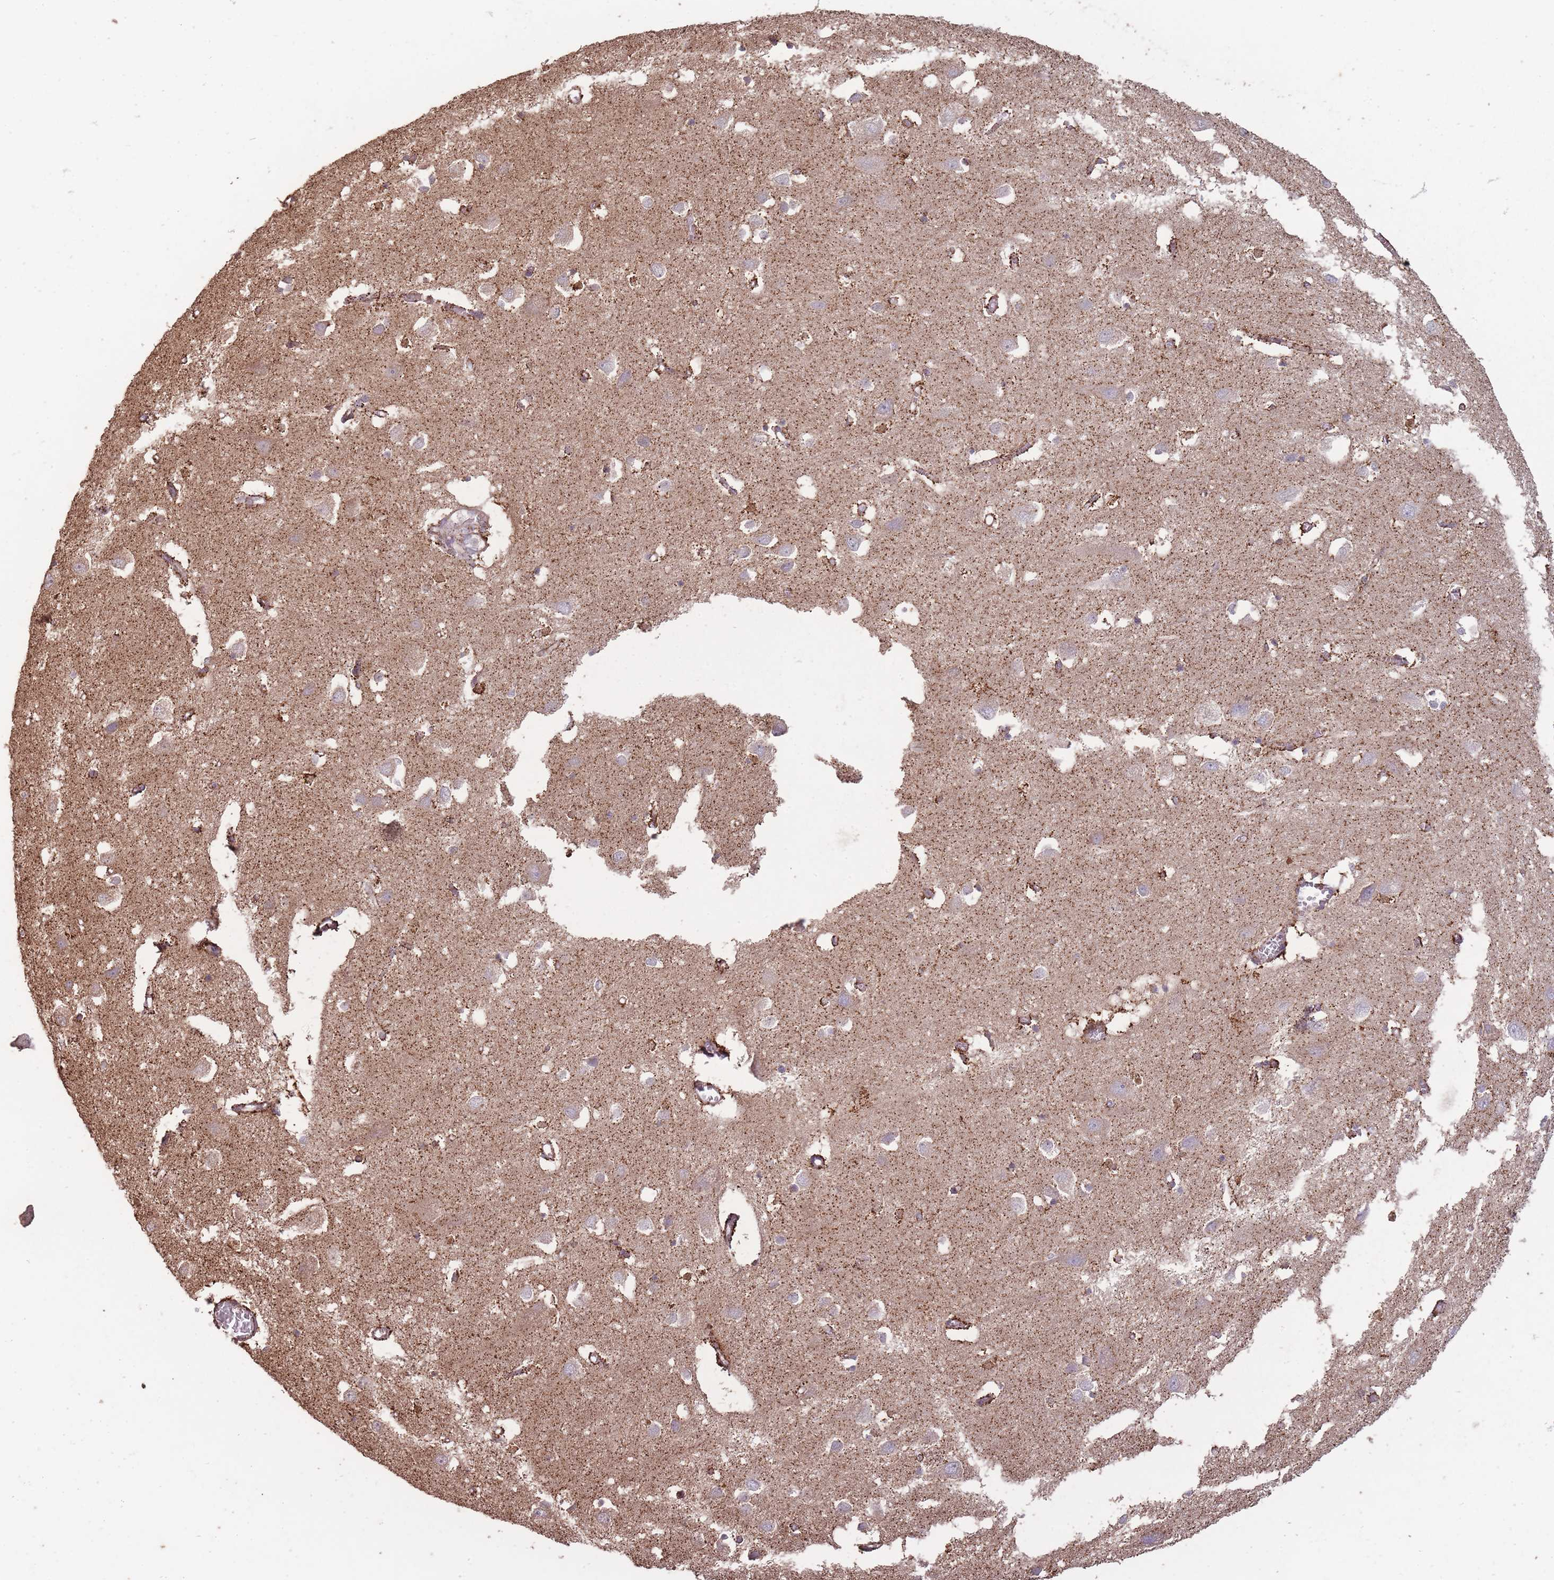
{"staining": {"intensity": "strong", "quantity": "25%-75%", "location": "cytoplasmic/membranous"}, "tissue": "cerebral cortex", "cell_type": "Endothelial cells", "image_type": "normal", "snomed": [{"axis": "morphology", "description": "Normal tissue, NOS"}, {"axis": "topography", "description": "Cerebral cortex"}], "caption": "Approximately 25%-75% of endothelial cells in benign human cerebral cortex display strong cytoplasmic/membranous protein positivity as visualized by brown immunohistochemical staining.", "gene": "CNOT8", "patient": {"sex": "male", "age": 70}}